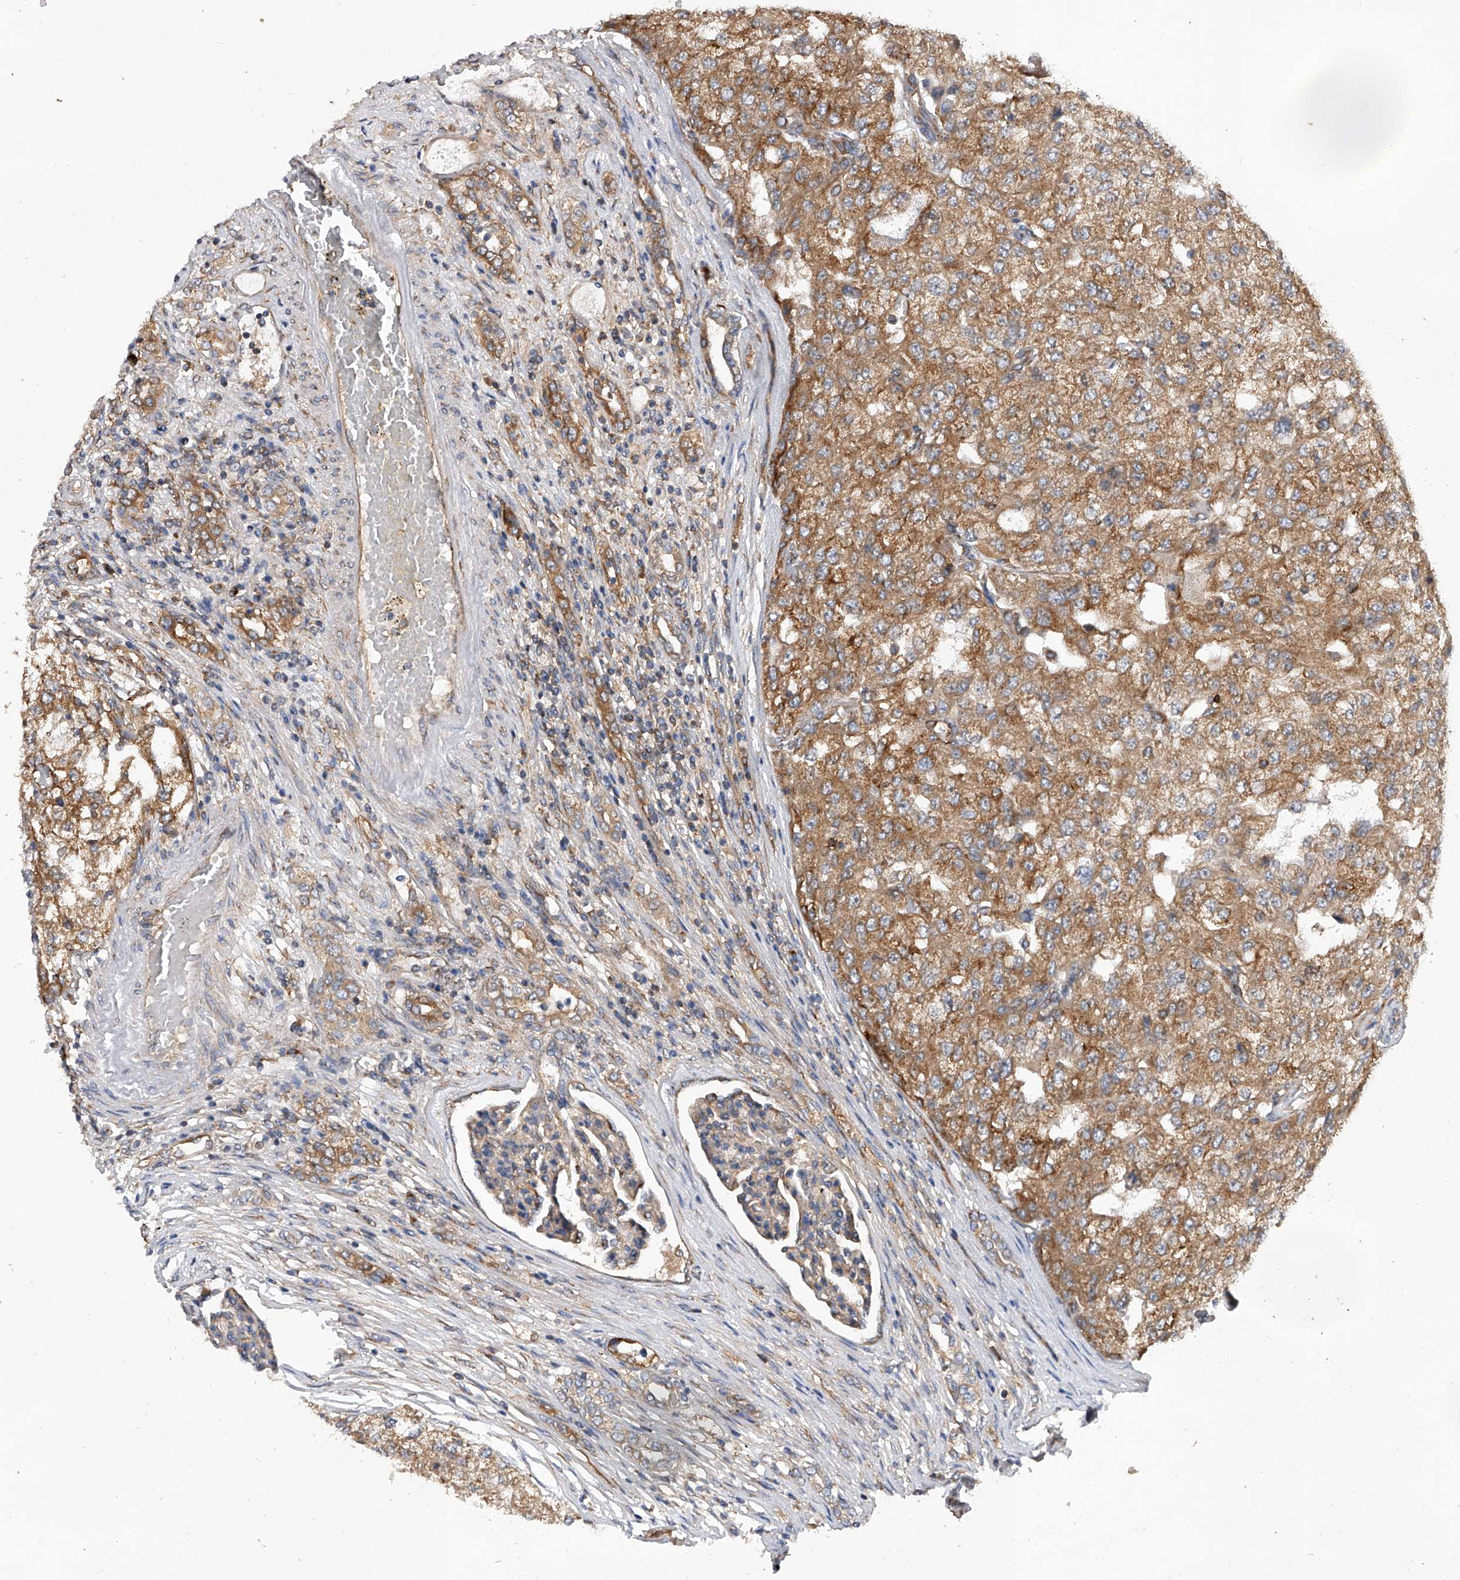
{"staining": {"intensity": "moderate", "quantity": ">75%", "location": "cytoplasmic/membranous"}, "tissue": "renal cancer", "cell_type": "Tumor cells", "image_type": "cancer", "snomed": [{"axis": "morphology", "description": "Adenocarcinoma, NOS"}, {"axis": "topography", "description": "Kidney"}], "caption": "Approximately >75% of tumor cells in human renal cancer (adenocarcinoma) show moderate cytoplasmic/membranous protein positivity as visualized by brown immunohistochemical staining.", "gene": "CFAP410", "patient": {"sex": "female", "age": 54}}